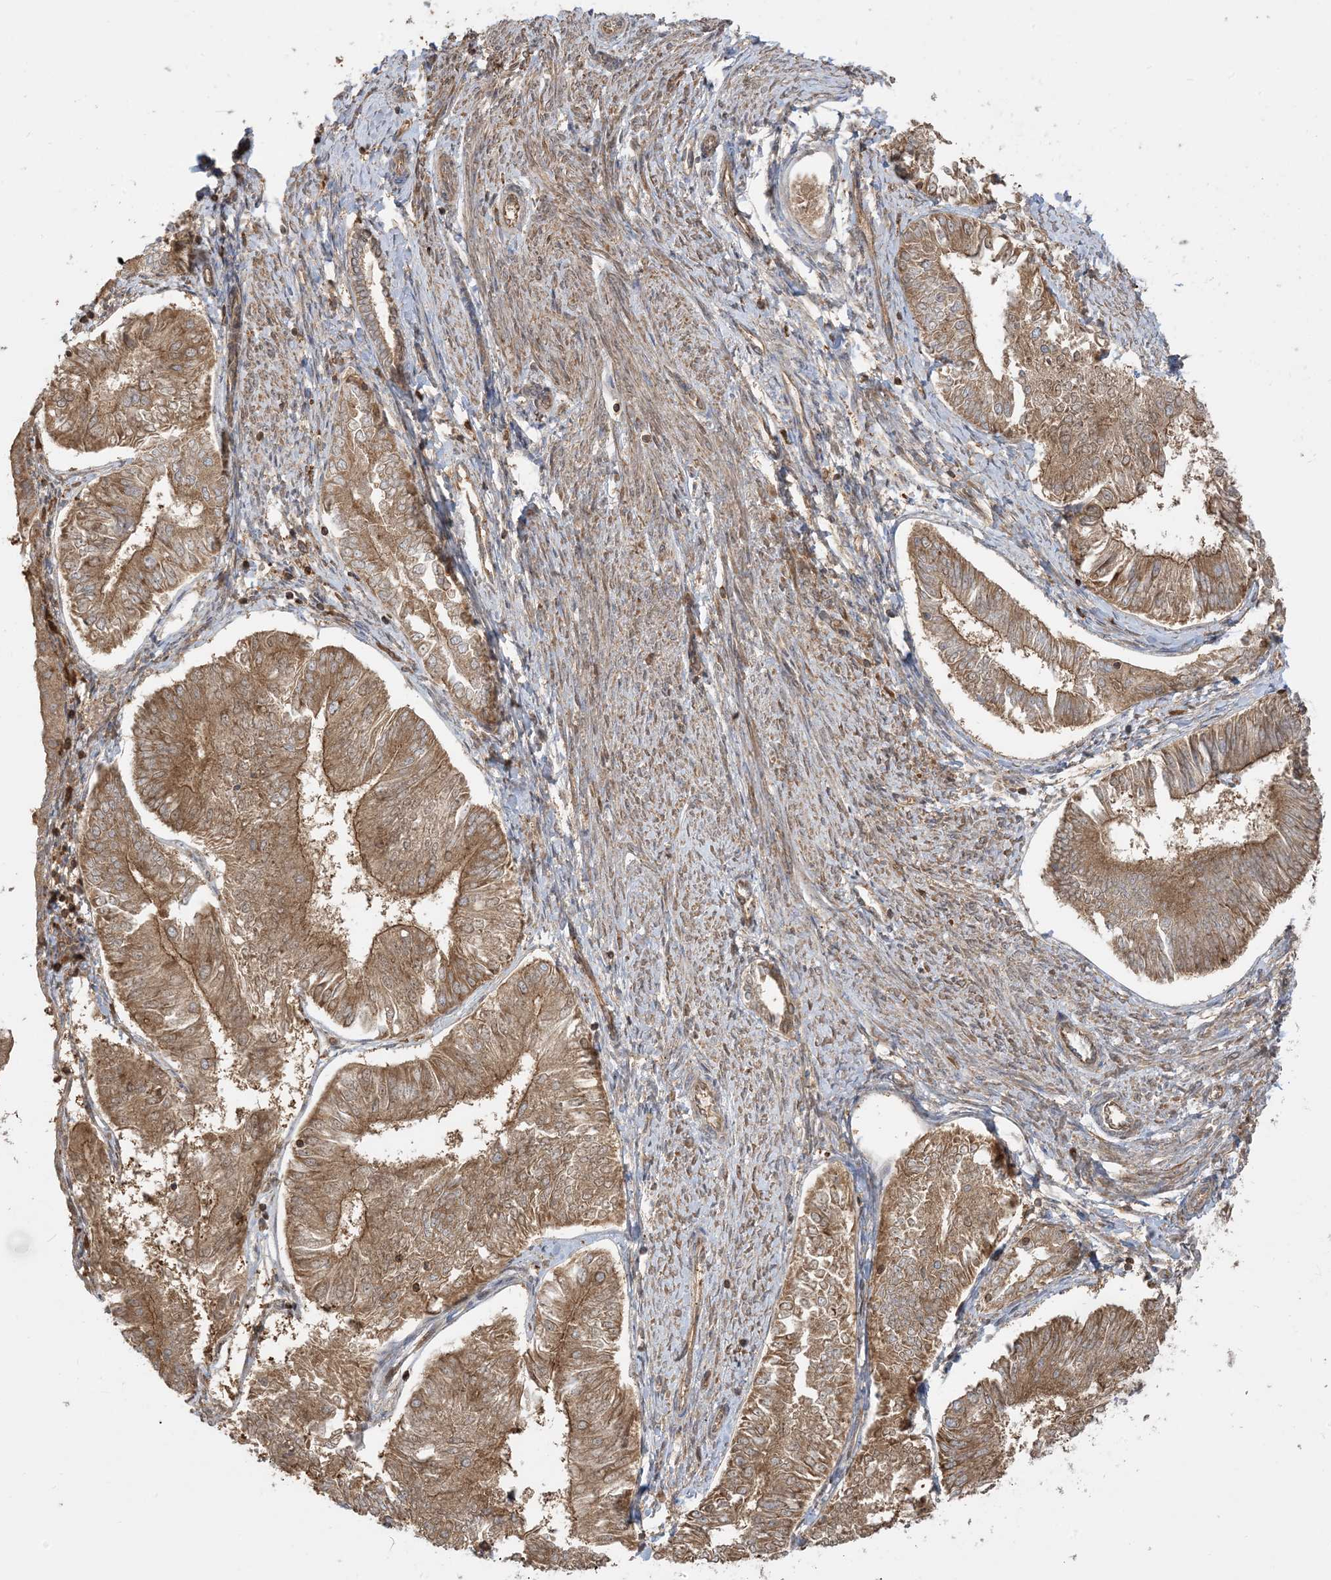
{"staining": {"intensity": "moderate", "quantity": ">75%", "location": "cytoplasmic/membranous"}, "tissue": "endometrial cancer", "cell_type": "Tumor cells", "image_type": "cancer", "snomed": [{"axis": "morphology", "description": "Adenocarcinoma, NOS"}, {"axis": "topography", "description": "Endometrium"}], "caption": "Immunohistochemical staining of adenocarcinoma (endometrial) exhibits moderate cytoplasmic/membranous protein positivity in approximately >75% of tumor cells.", "gene": "SRP72", "patient": {"sex": "female", "age": 58}}